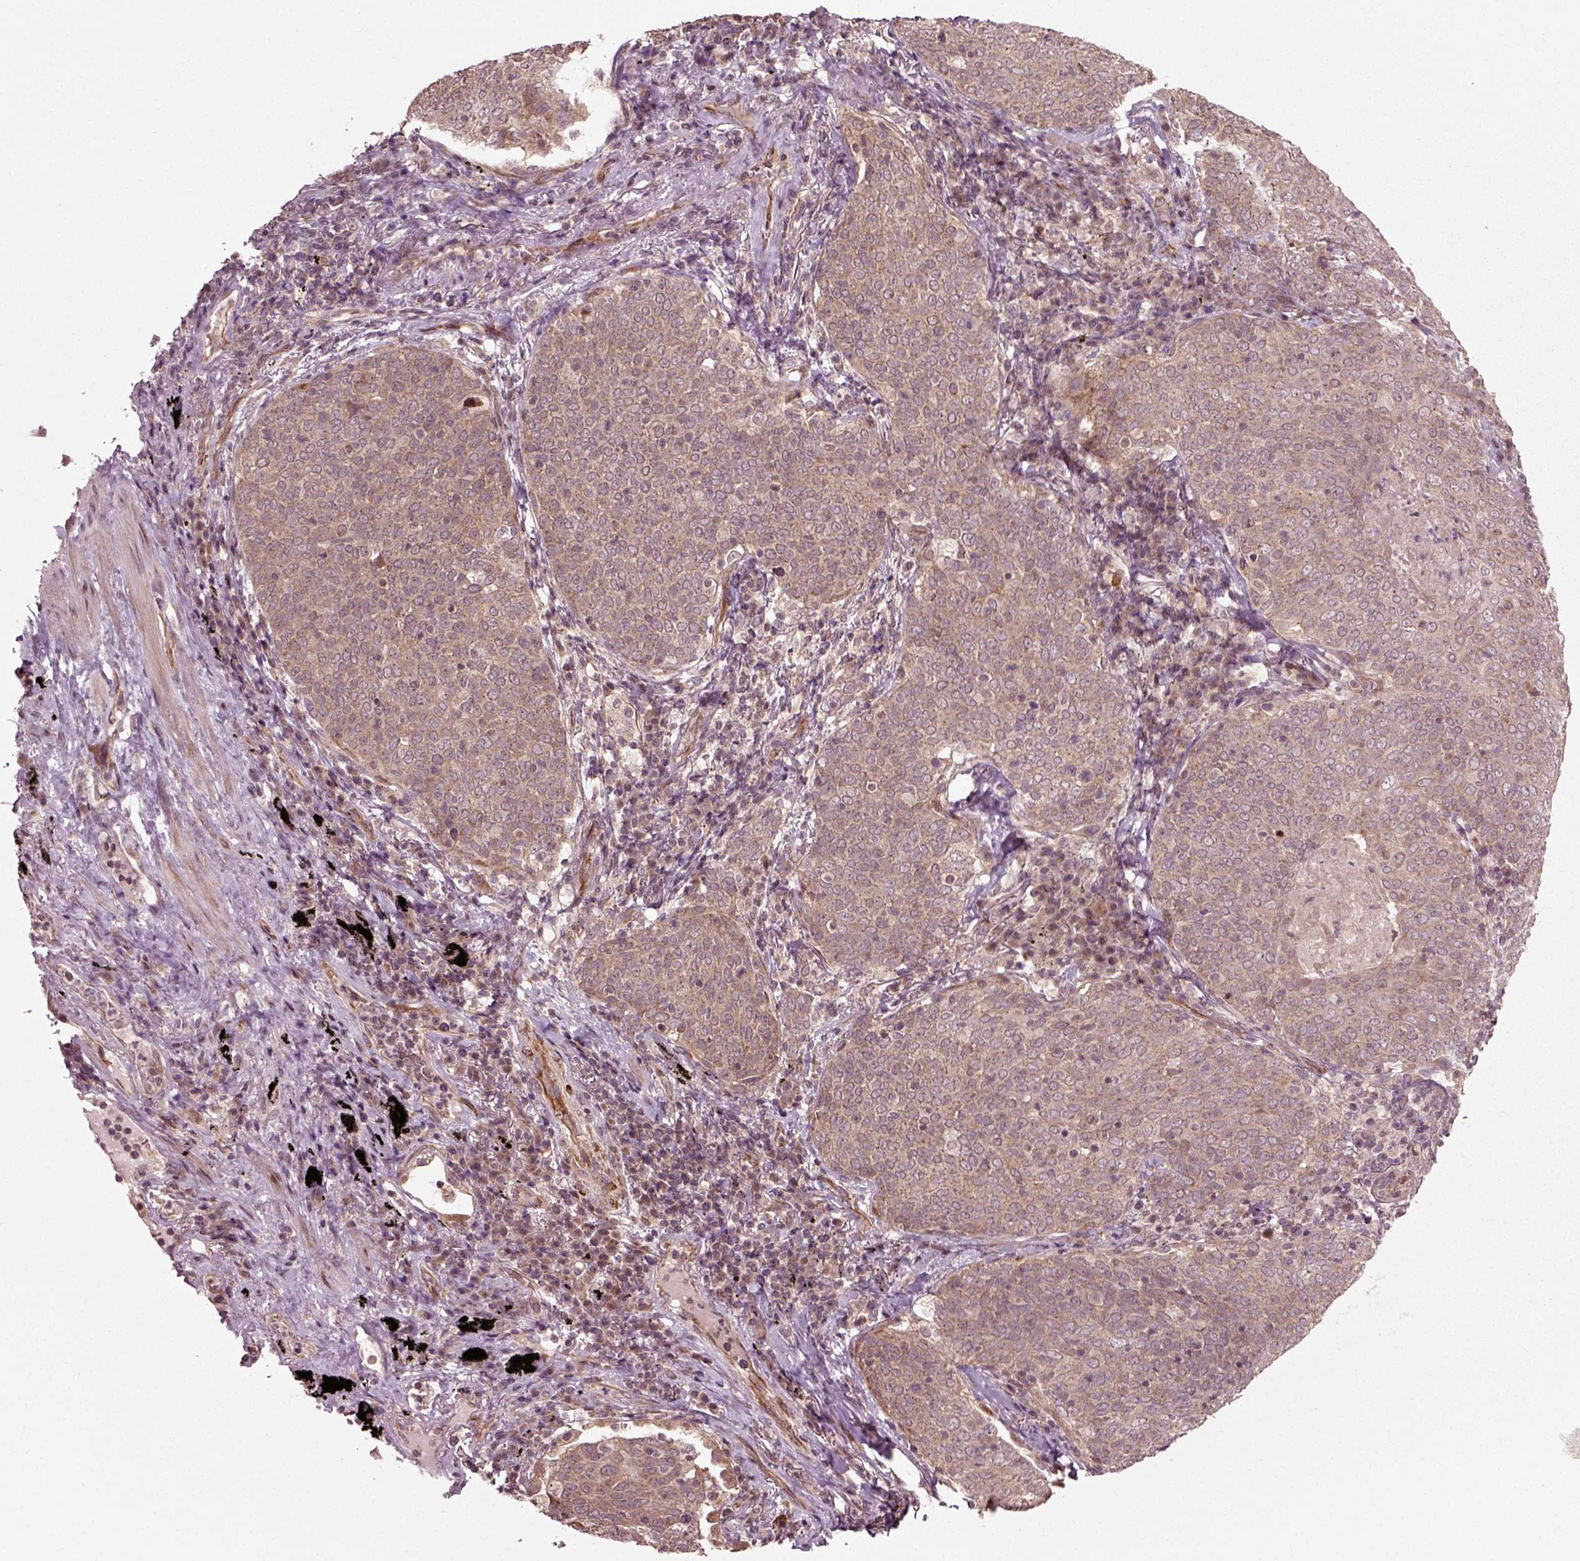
{"staining": {"intensity": "weak", "quantity": ">75%", "location": "cytoplasmic/membranous"}, "tissue": "lung cancer", "cell_type": "Tumor cells", "image_type": "cancer", "snomed": [{"axis": "morphology", "description": "Squamous cell carcinoma, NOS"}, {"axis": "topography", "description": "Lung"}], "caption": "High-power microscopy captured an IHC micrograph of squamous cell carcinoma (lung), revealing weak cytoplasmic/membranous staining in approximately >75% of tumor cells.", "gene": "PLCD3", "patient": {"sex": "male", "age": 82}}